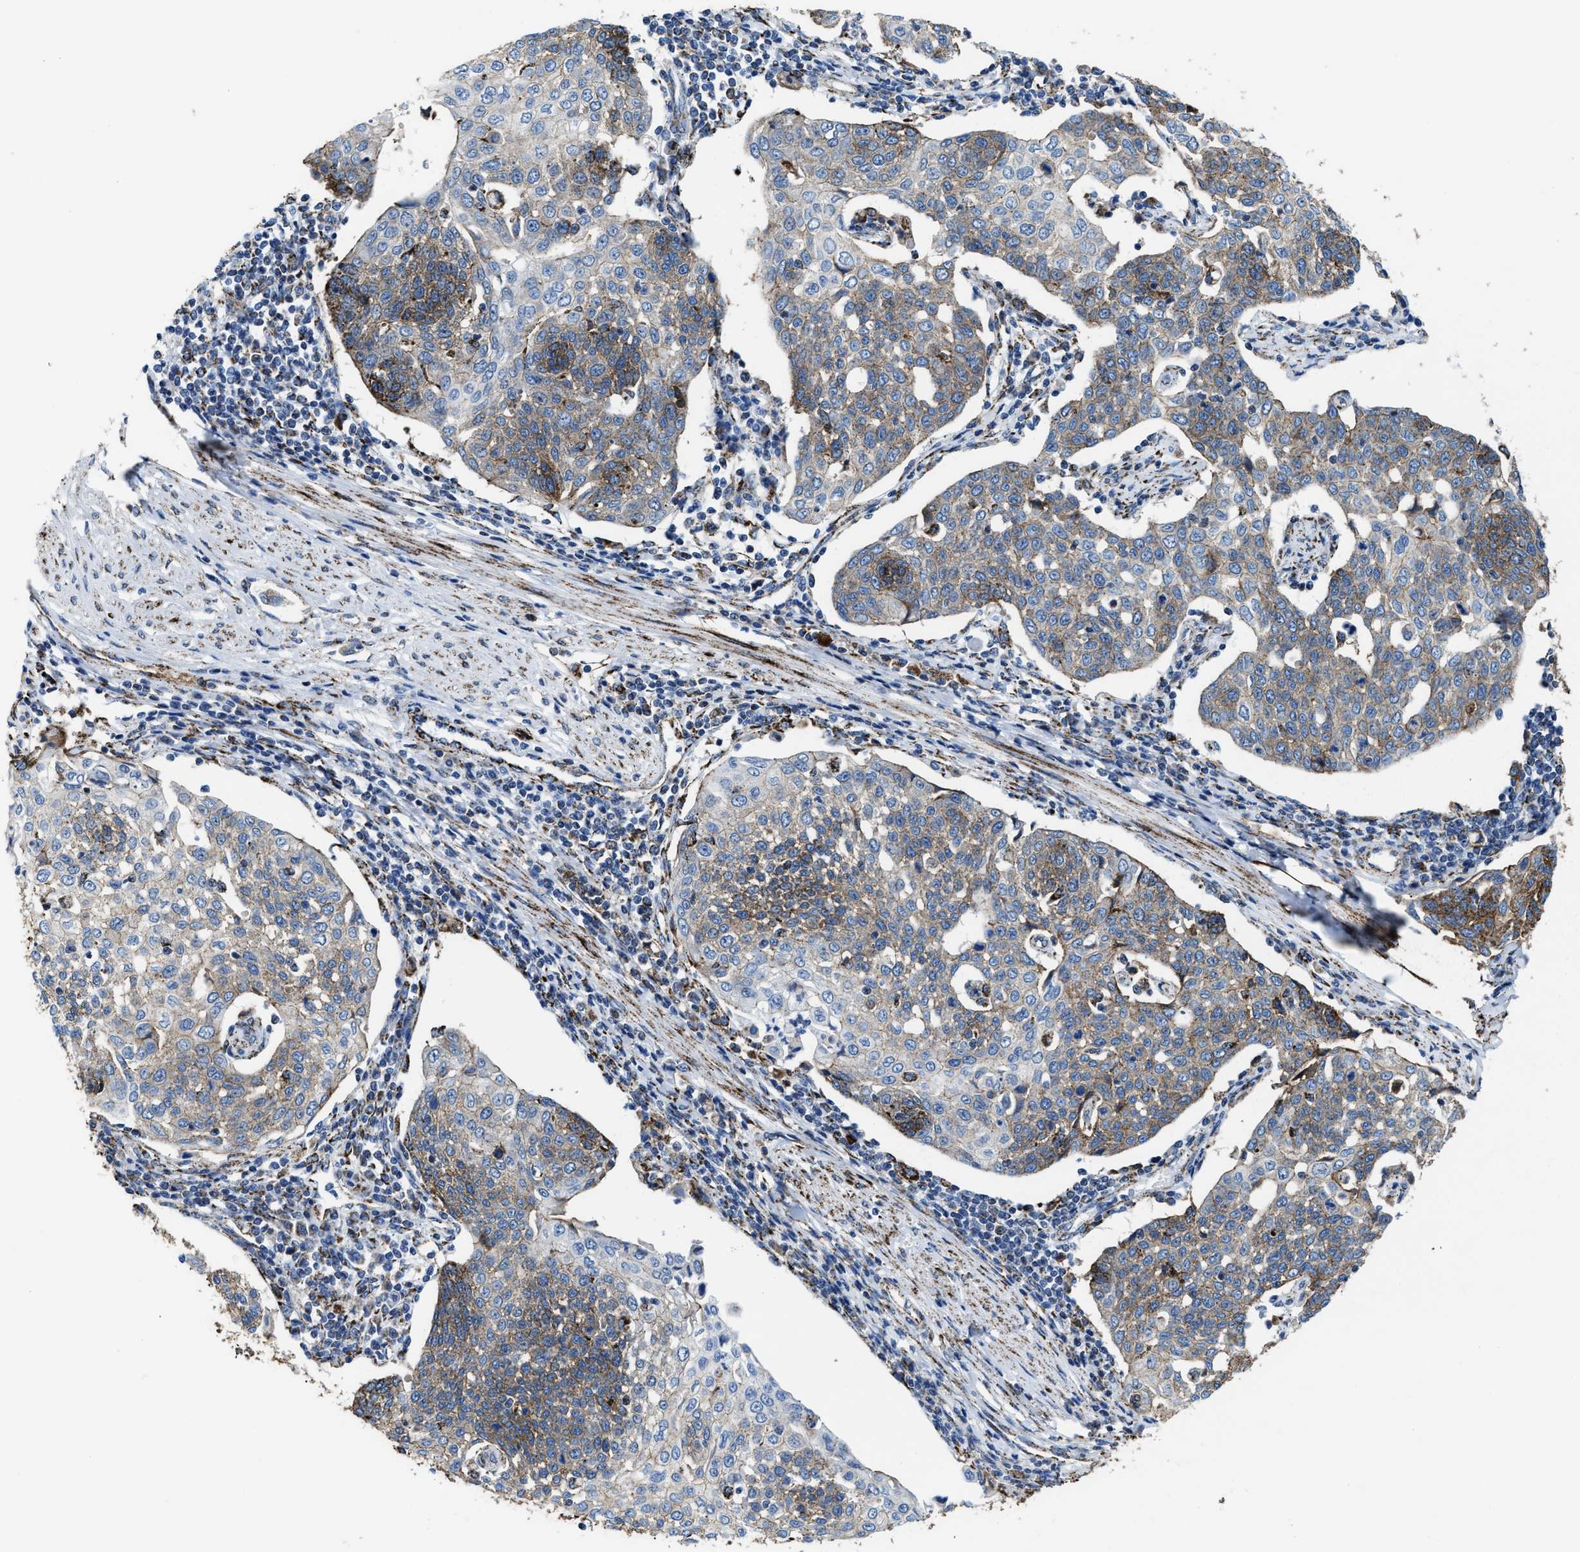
{"staining": {"intensity": "weak", "quantity": "25%-75%", "location": "cytoplasmic/membranous"}, "tissue": "cervical cancer", "cell_type": "Tumor cells", "image_type": "cancer", "snomed": [{"axis": "morphology", "description": "Squamous cell carcinoma, NOS"}, {"axis": "topography", "description": "Cervix"}], "caption": "IHC photomicrograph of neoplastic tissue: human cervical cancer stained using IHC displays low levels of weak protein expression localized specifically in the cytoplasmic/membranous of tumor cells, appearing as a cytoplasmic/membranous brown color.", "gene": "ALDH1B1", "patient": {"sex": "female", "age": 34}}